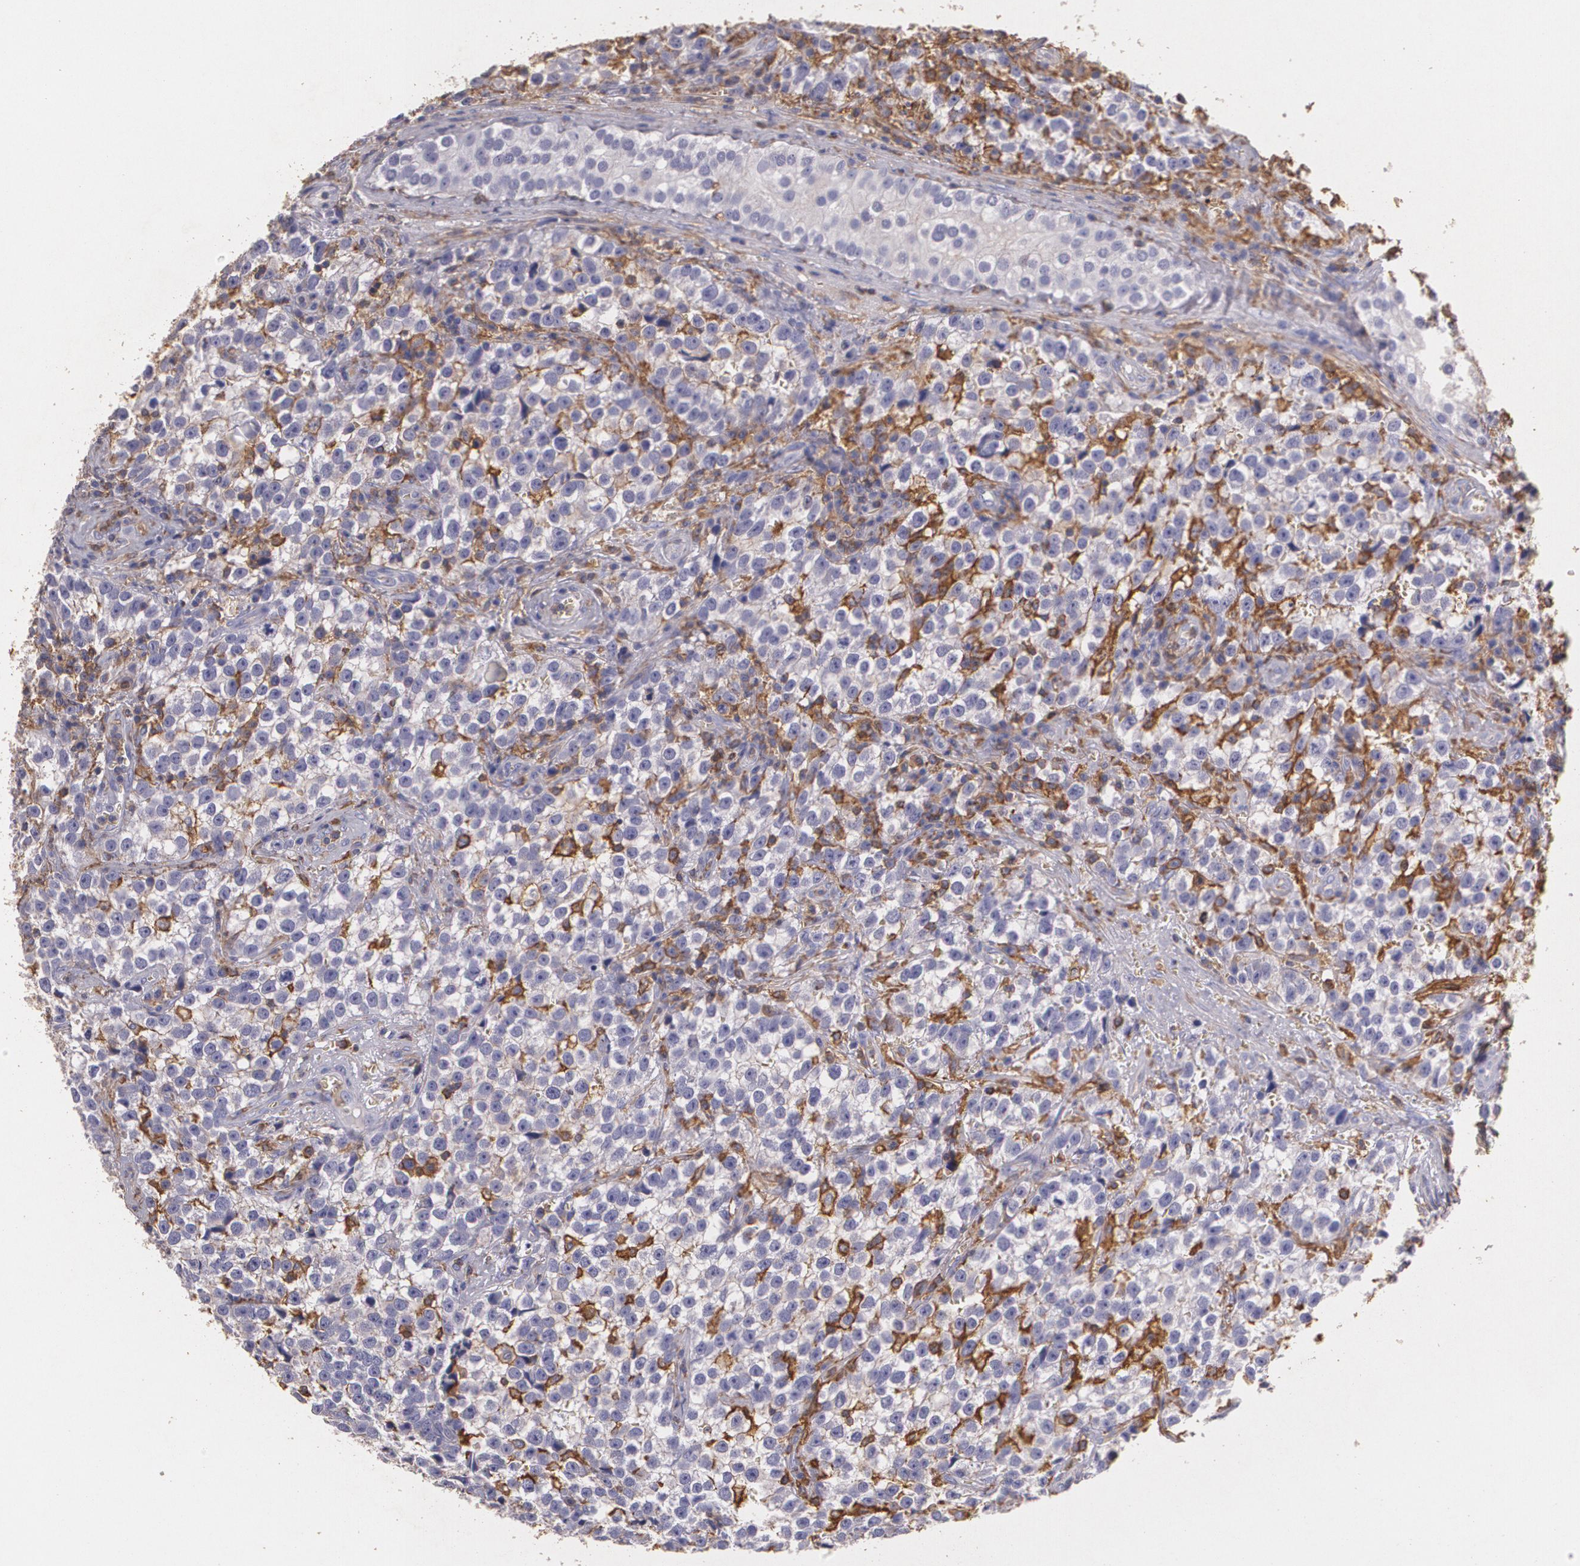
{"staining": {"intensity": "negative", "quantity": "none", "location": "none"}, "tissue": "testis cancer", "cell_type": "Tumor cells", "image_type": "cancer", "snomed": [{"axis": "morphology", "description": "Seminoma, NOS"}, {"axis": "topography", "description": "Testis"}], "caption": "Immunohistochemistry (IHC) of testis cancer (seminoma) exhibits no expression in tumor cells.", "gene": "TGFBR1", "patient": {"sex": "male", "age": 38}}